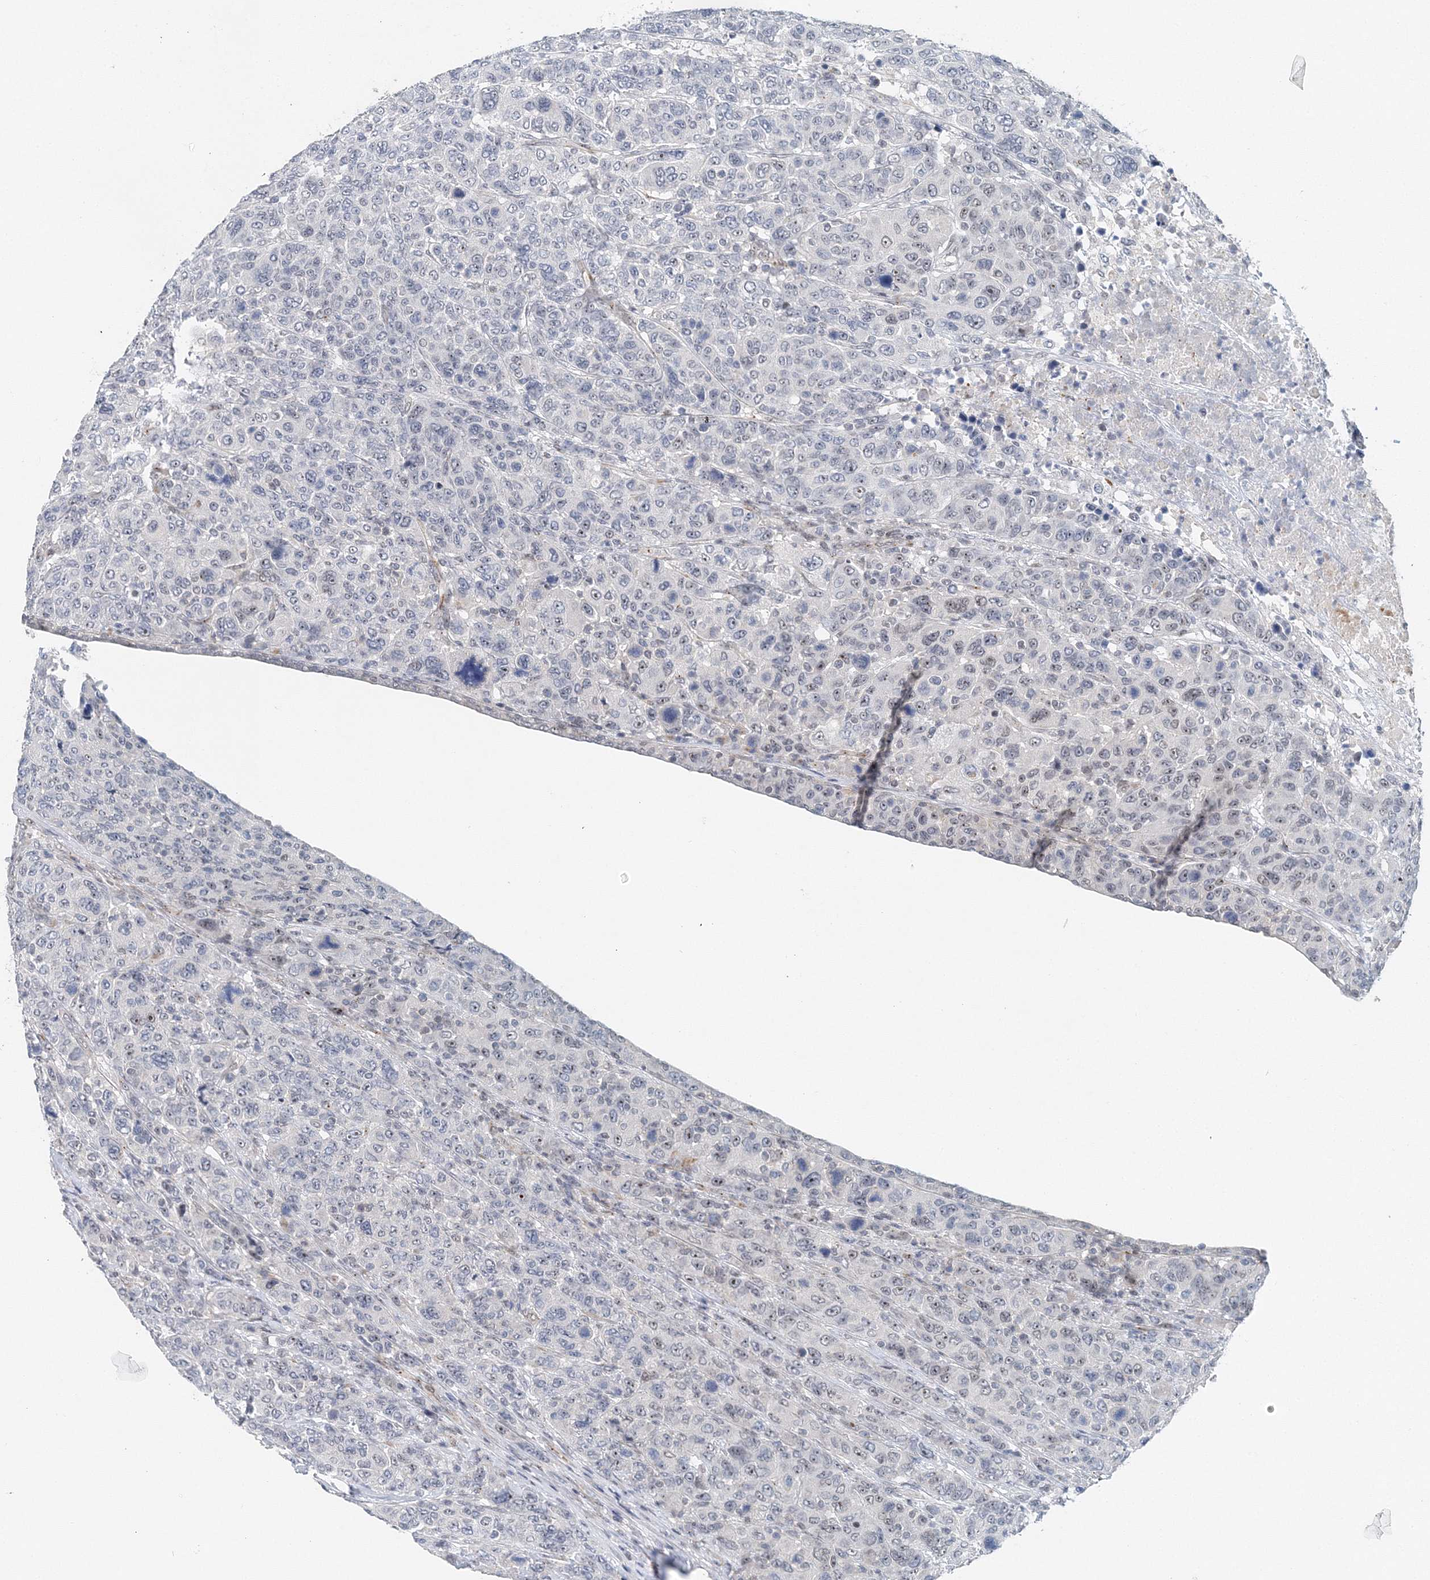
{"staining": {"intensity": "negative", "quantity": "none", "location": "none"}, "tissue": "breast cancer", "cell_type": "Tumor cells", "image_type": "cancer", "snomed": [{"axis": "morphology", "description": "Duct carcinoma"}, {"axis": "topography", "description": "Breast"}], "caption": "Immunohistochemical staining of breast cancer reveals no significant staining in tumor cells. The staining was performed using DAB to visualize the protein expression in brown, while the nuclei were stained in blue with hematoxylin (Magnification: 20x).", "gene": "UIMC1", "patient": {"sex": "female", "age": 37}}